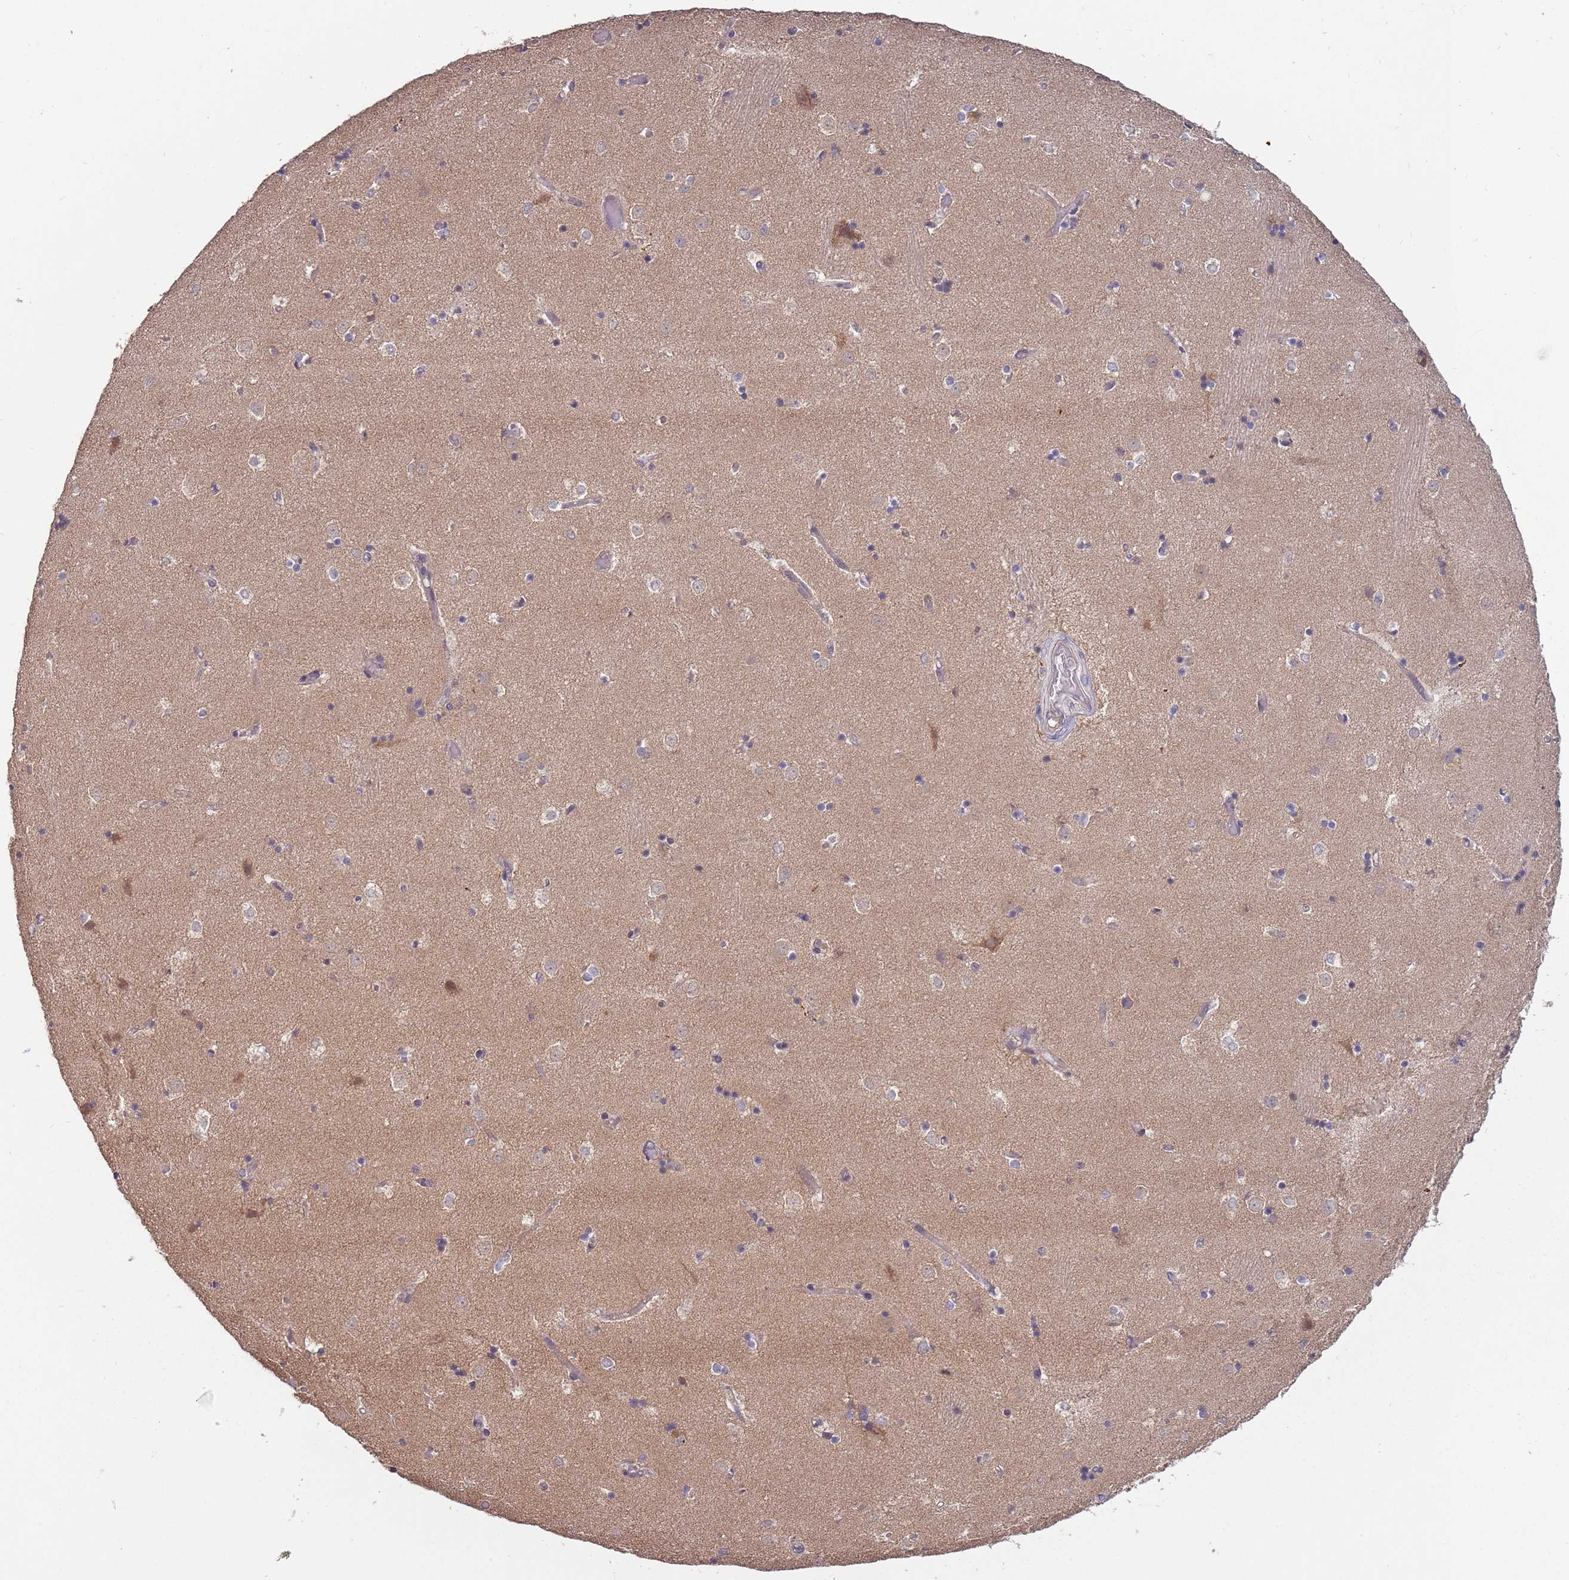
{"staining": {"intensity": "negative", "quantity": "none", "location": "none"}, "tissue": "caudate", "cell_type": "Glial cells", "image_type": "normal", "snomed": [{"axis": "morphology", "description": "Normal tissue, NOS"}, {"axis": "topography", "description": "Lateral ventricle wall"}], "caption": "This is an immunohistochemistry micrograph of unremarkable human caudate. There is no expression in glial cells.", "gene": "USP32", "patient": {"sex": "female", "age": 52}}